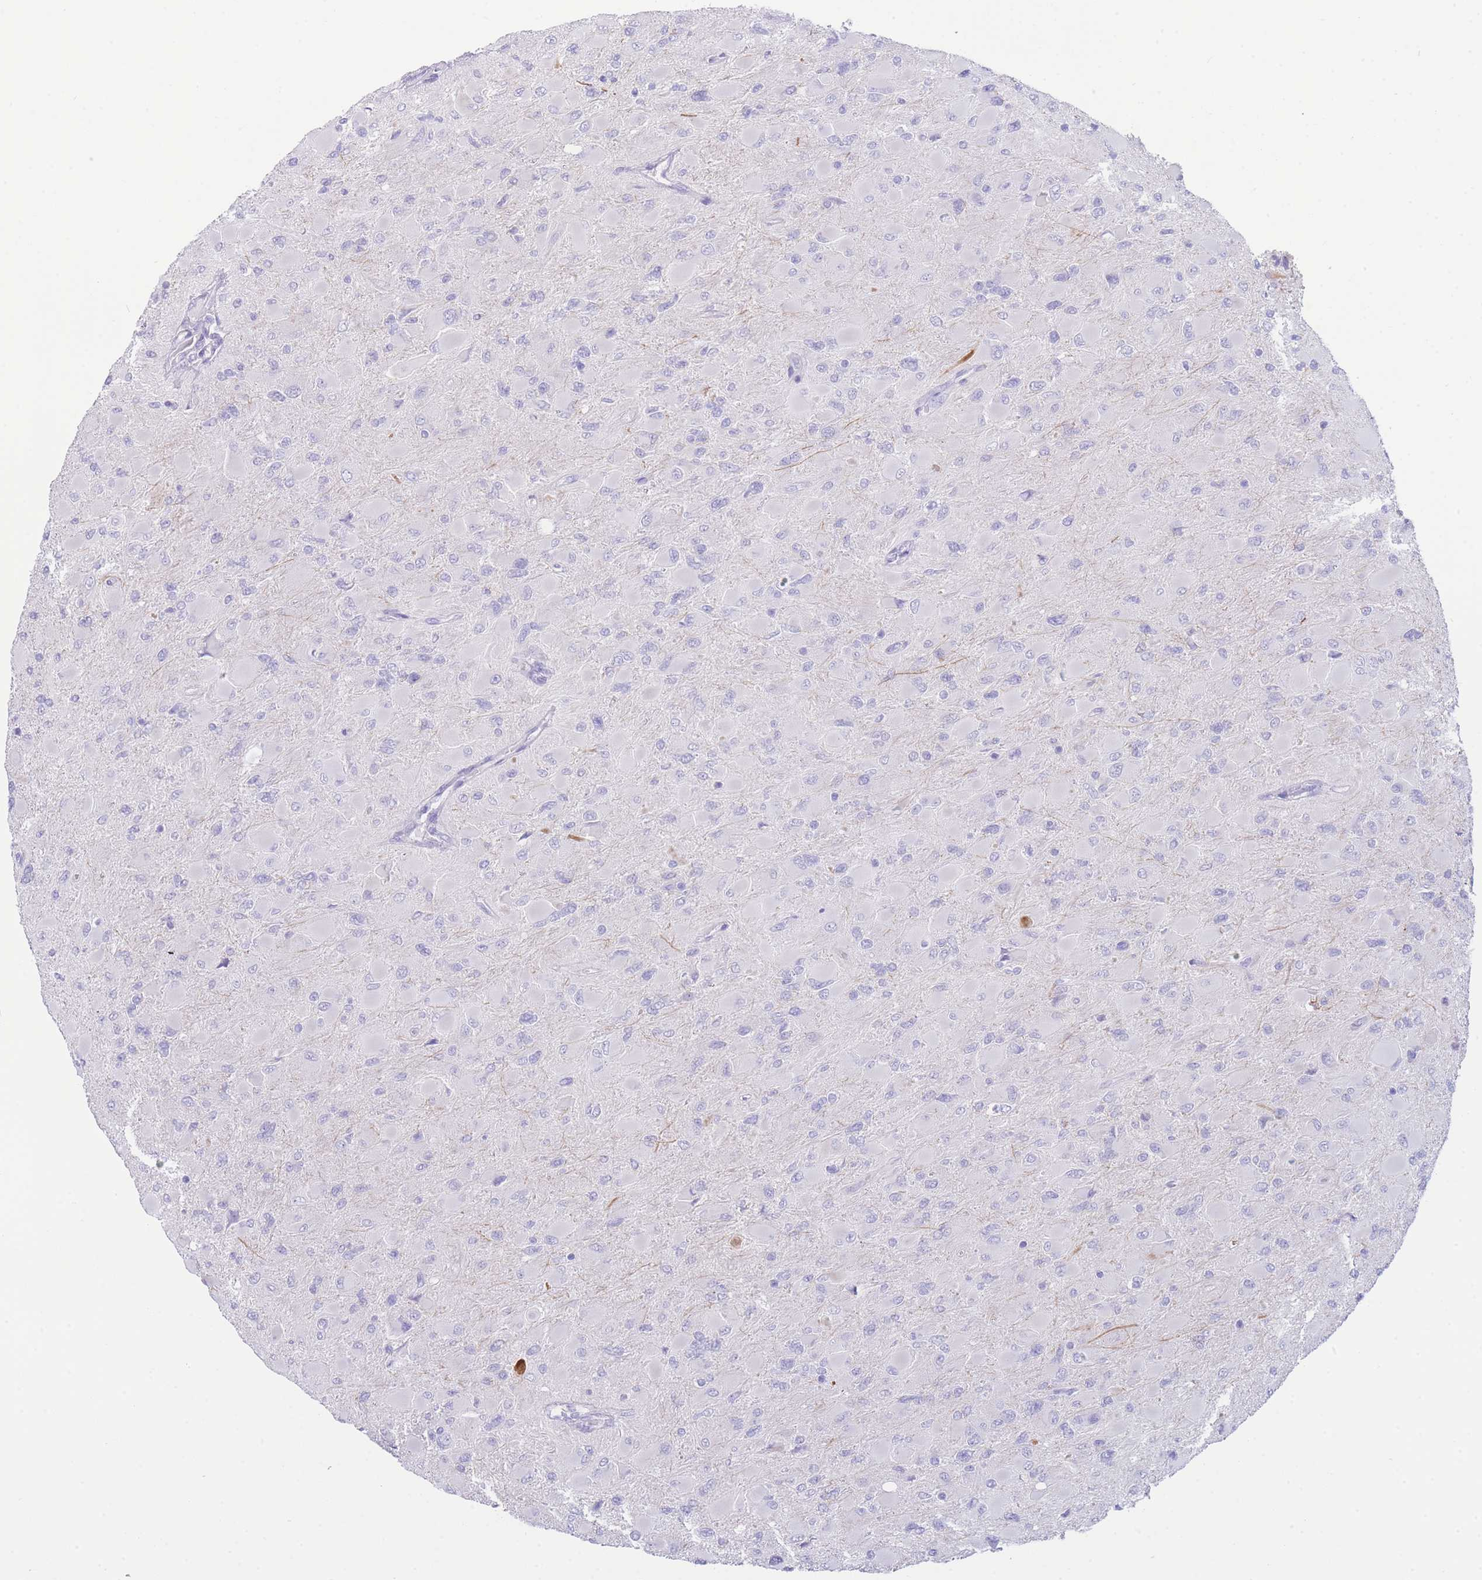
{"staining": {"intensity": "negative", "quantity": "none", "location": "none"}, "tissue": "glioma", "cell_type": "Tumor cells", "image_type": "cancer", "snomed": [{"axis": "morphology", "description": "Glioma, malignant, High grade"}, {"axis": "topography", "description": "Cerebral cortex"}], "caption": "This is an immunohistochemistry image of malignant glioma (high-grade). There is no staining in tumor cells.", "gene": "VWA8", "patient": {"sex": "female", "age": 36}}